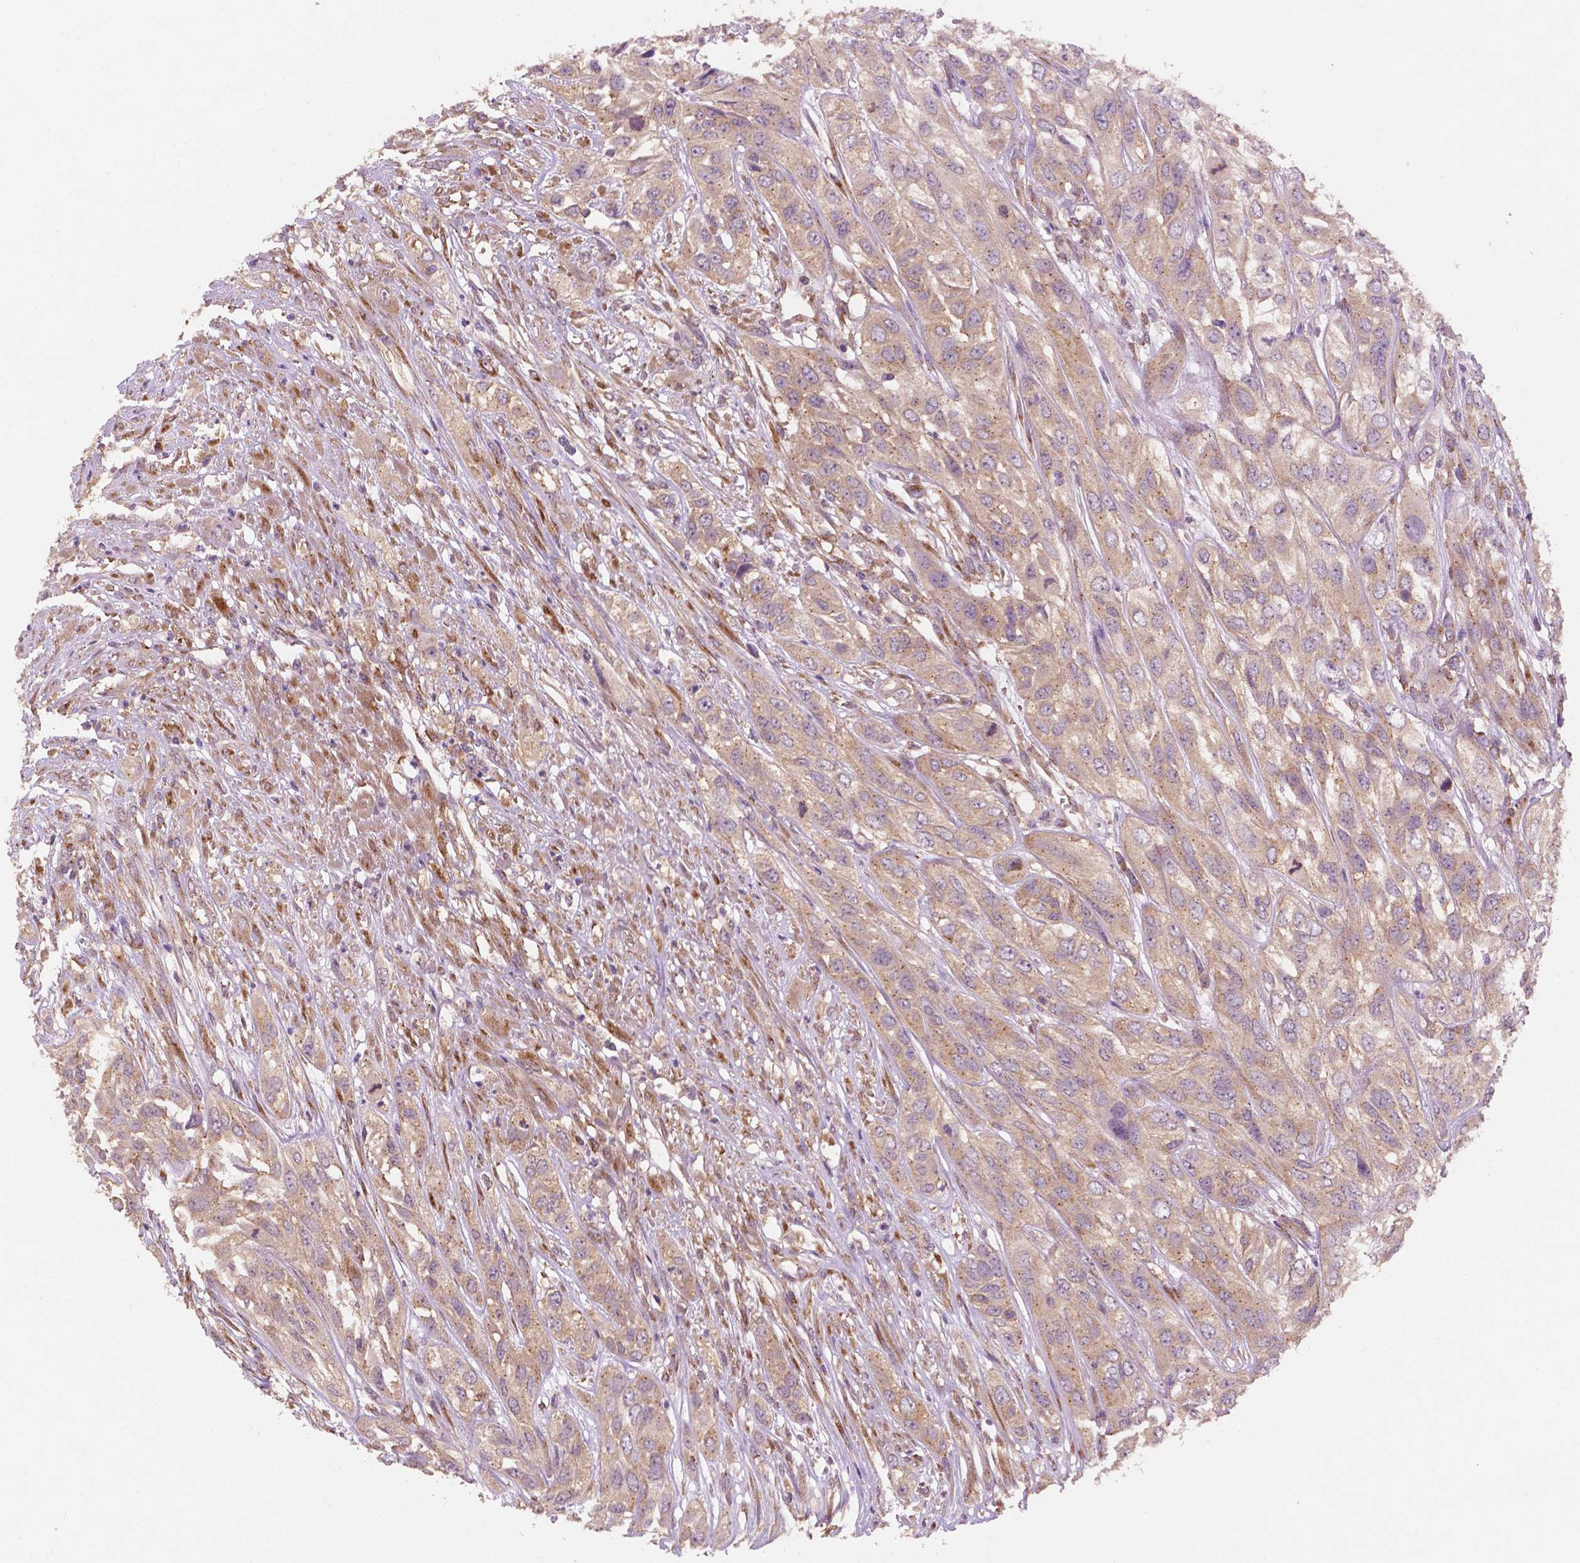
{"staining": {"intensity": "weak", "quantity": ">75%", "location": "cytoplasmic/membranous"}, "tissue": "urothelial cancer", "cell_type": "Tumor cells", "image_type": "cancer", "snomed": [{"axis": "morphology", "description": "Urothelial carcinoma, High grade"}, {"axis": "topography", "description": "Urinary bladder"}], "caption": "Immunohistochemistry (IHC) histopathology image of neoplastic tissue: human urothelial carcinoma (high-grade) stained using immunohistochemistry (IHC) demonstrates low levels of weak protein expression localized specifically in the cytoplasmic/membranous of tumor cells, appearing as a cytoplasmic/membranous brown color.", "gene": "CHPT1", "patient": {"sex": "male", "age": 67}}